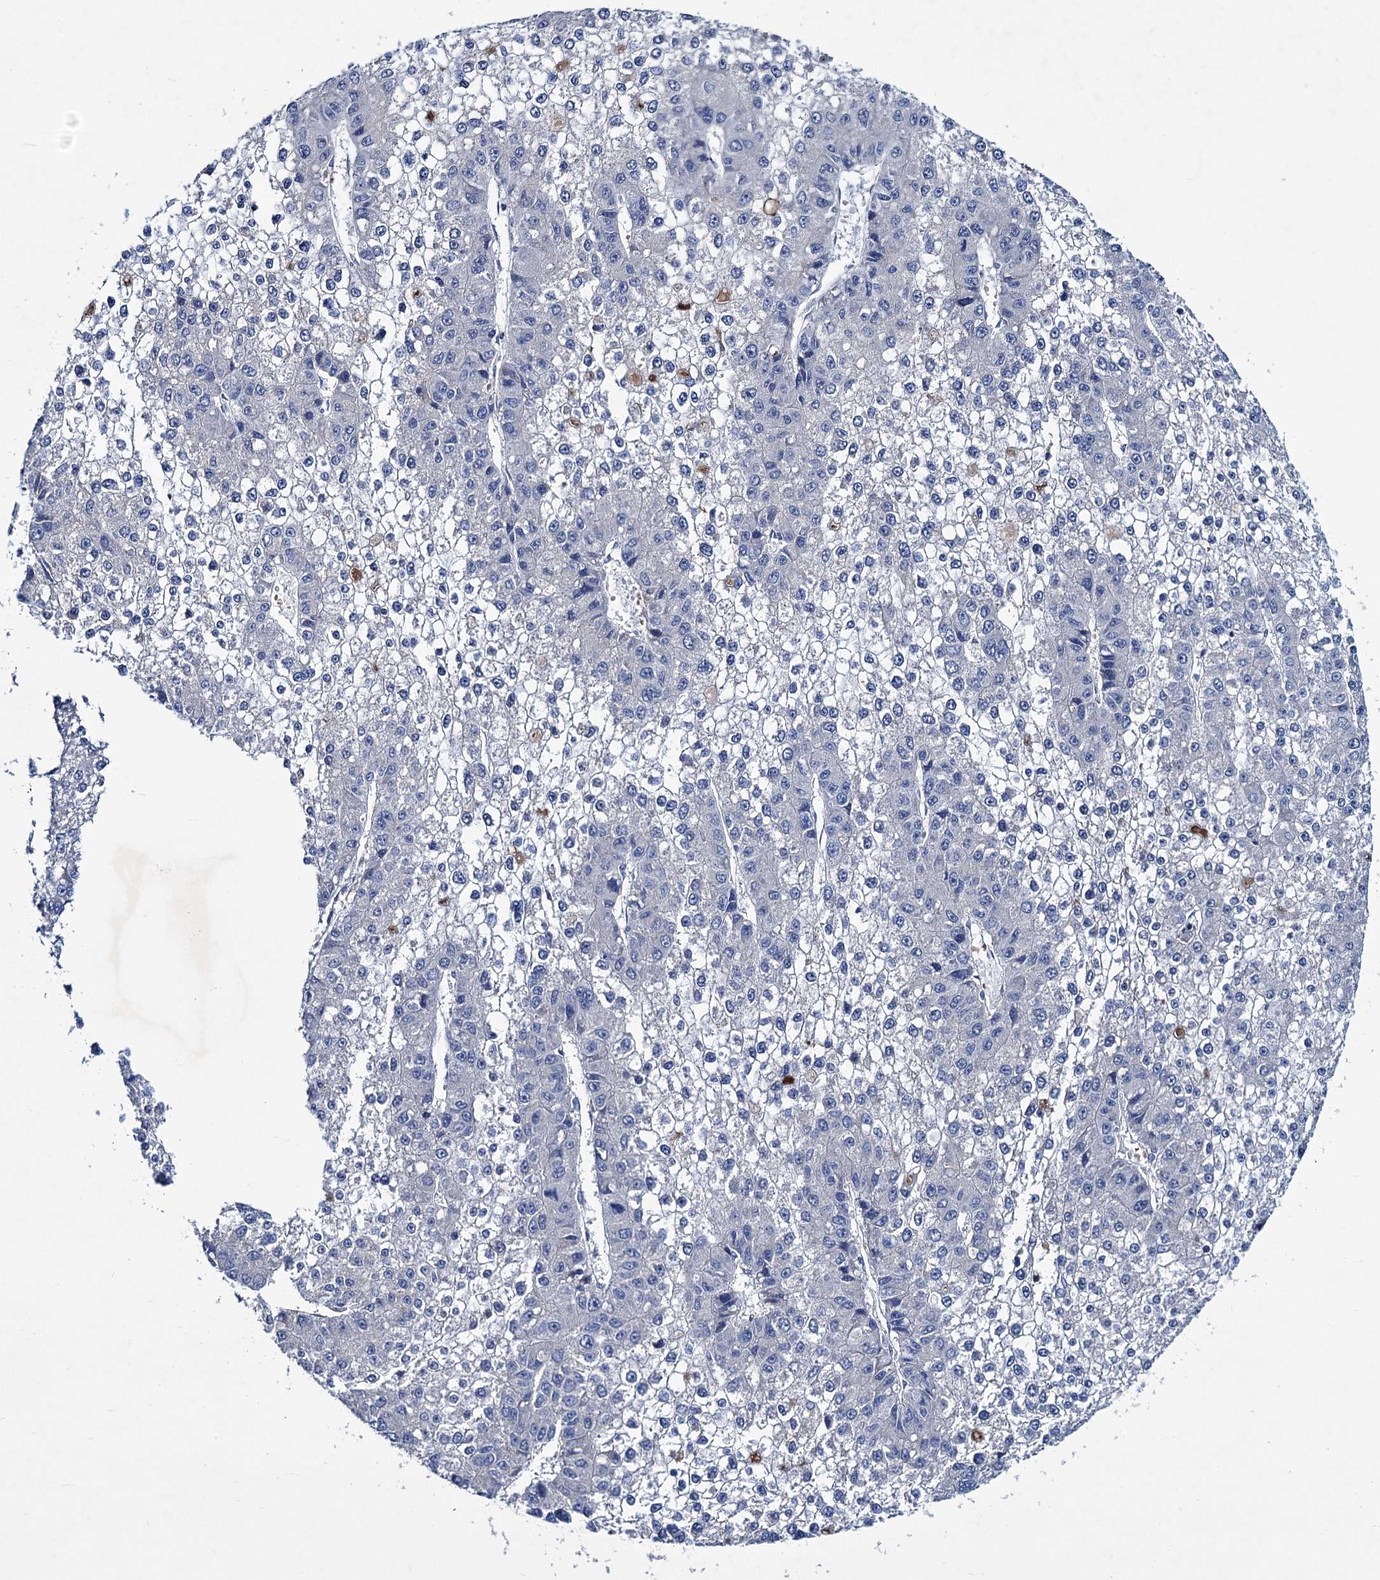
{"staining": {"intensity": "negative", "quantity": "none", "location": "none"}, "tissue": "liver cancer", "cell_type": "Tumor cells", "image_type": "cancer", "snomed": [{"axis": "morphology", "description": "Carcinoma, Hepatocellular, NOS"}, {"axis": "topography", "description": "Liver"}], "caption": "High power microscopy photomicrograph of an immunohistochemistry photomicrograph of liver cancer, revealing no significant expression in tumor cells.", "gene": "RTKN2", "patient": {"sex": "female", "age": 73}}